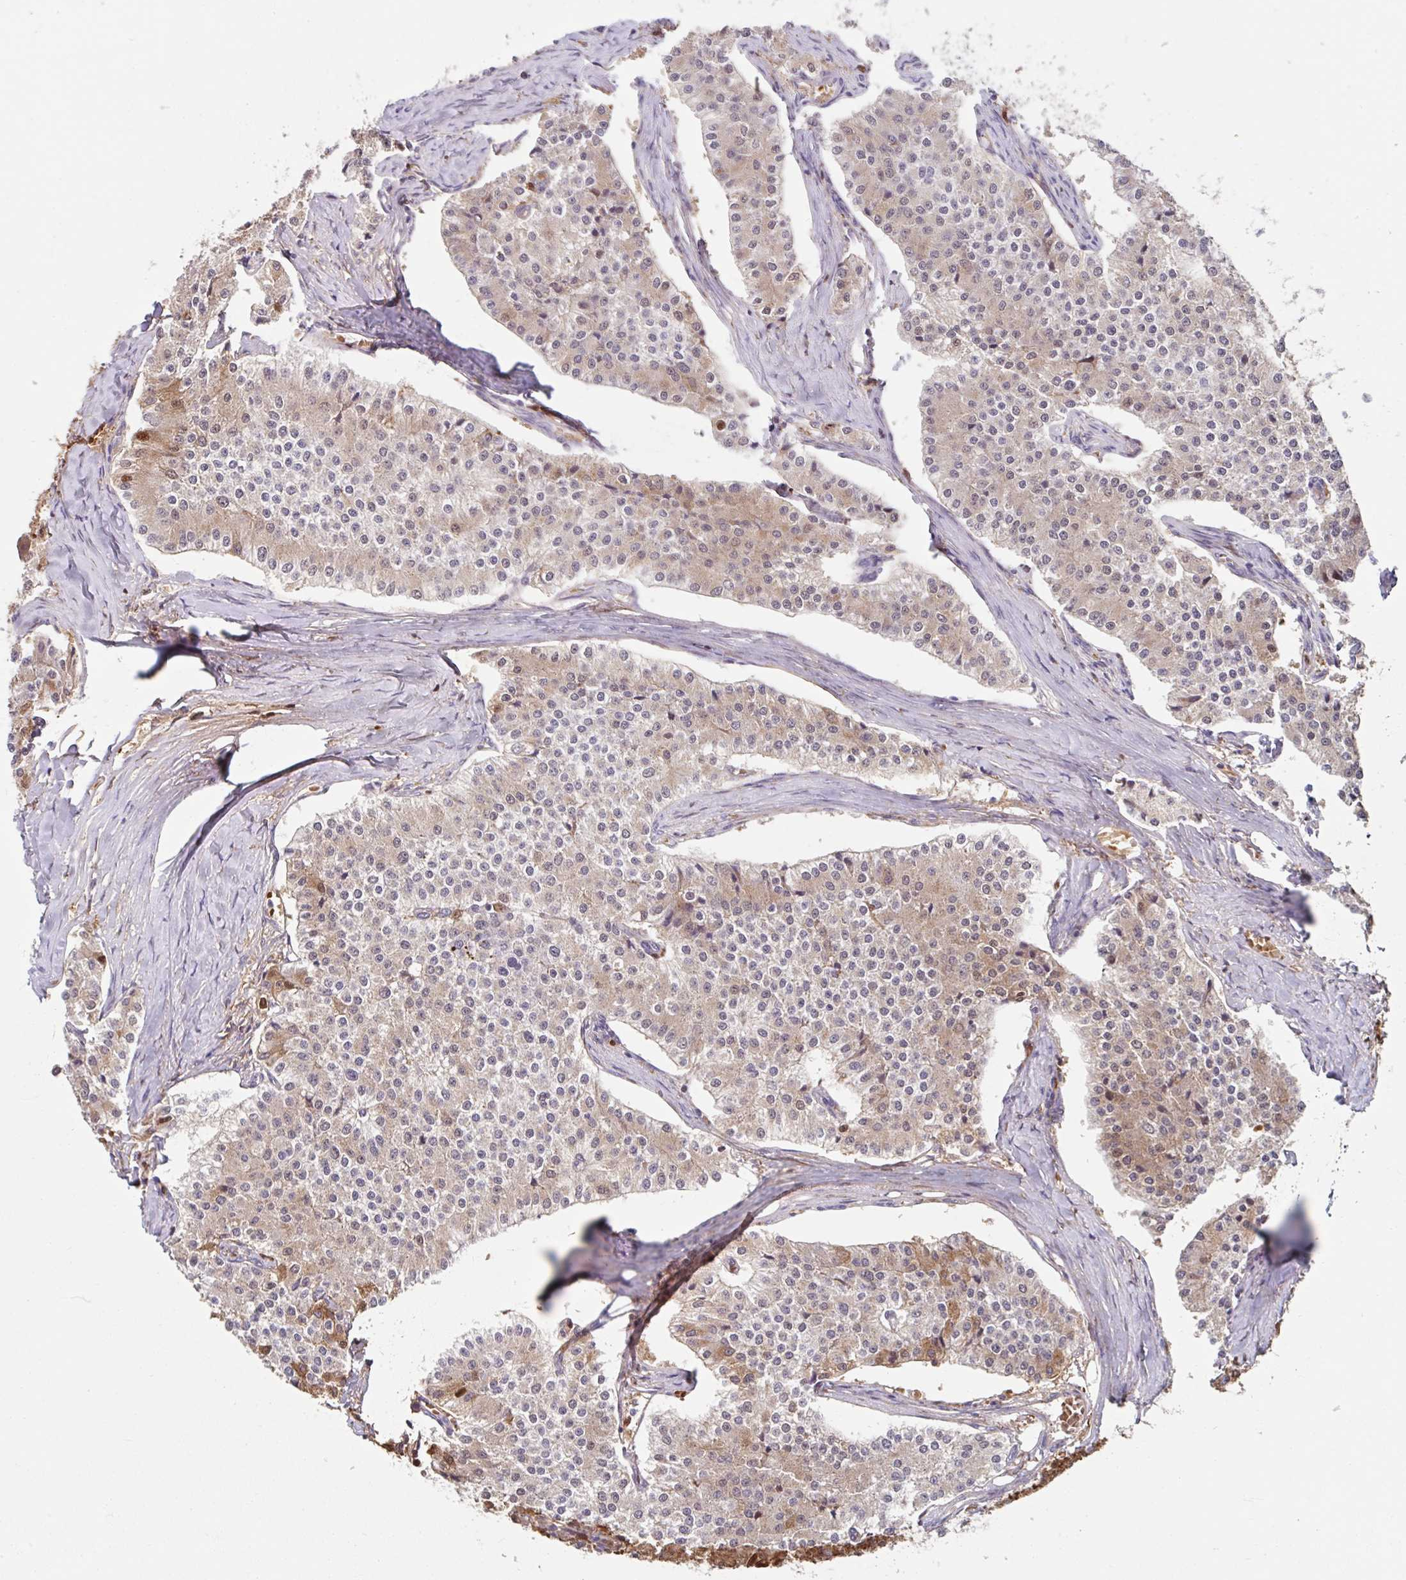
{"staining": {"intensity": "weak", "quantity": "<25%", "location": "cytoplasmic/membranous"}, "tissue": "carcinoid", "cell_type": "Tumor cells", "image_type": "cancer", "snomed": [{"axis": "morphology", "description": "Carcinoid, malignant, NOS"}, {"axis": "topography", "description": "Colon"}], "caption": "The image demonstrates no significant expression in tumor cells of carcinoid.", "gene": "BLVRA", "patient": {"sex": "female", "age": 52}}